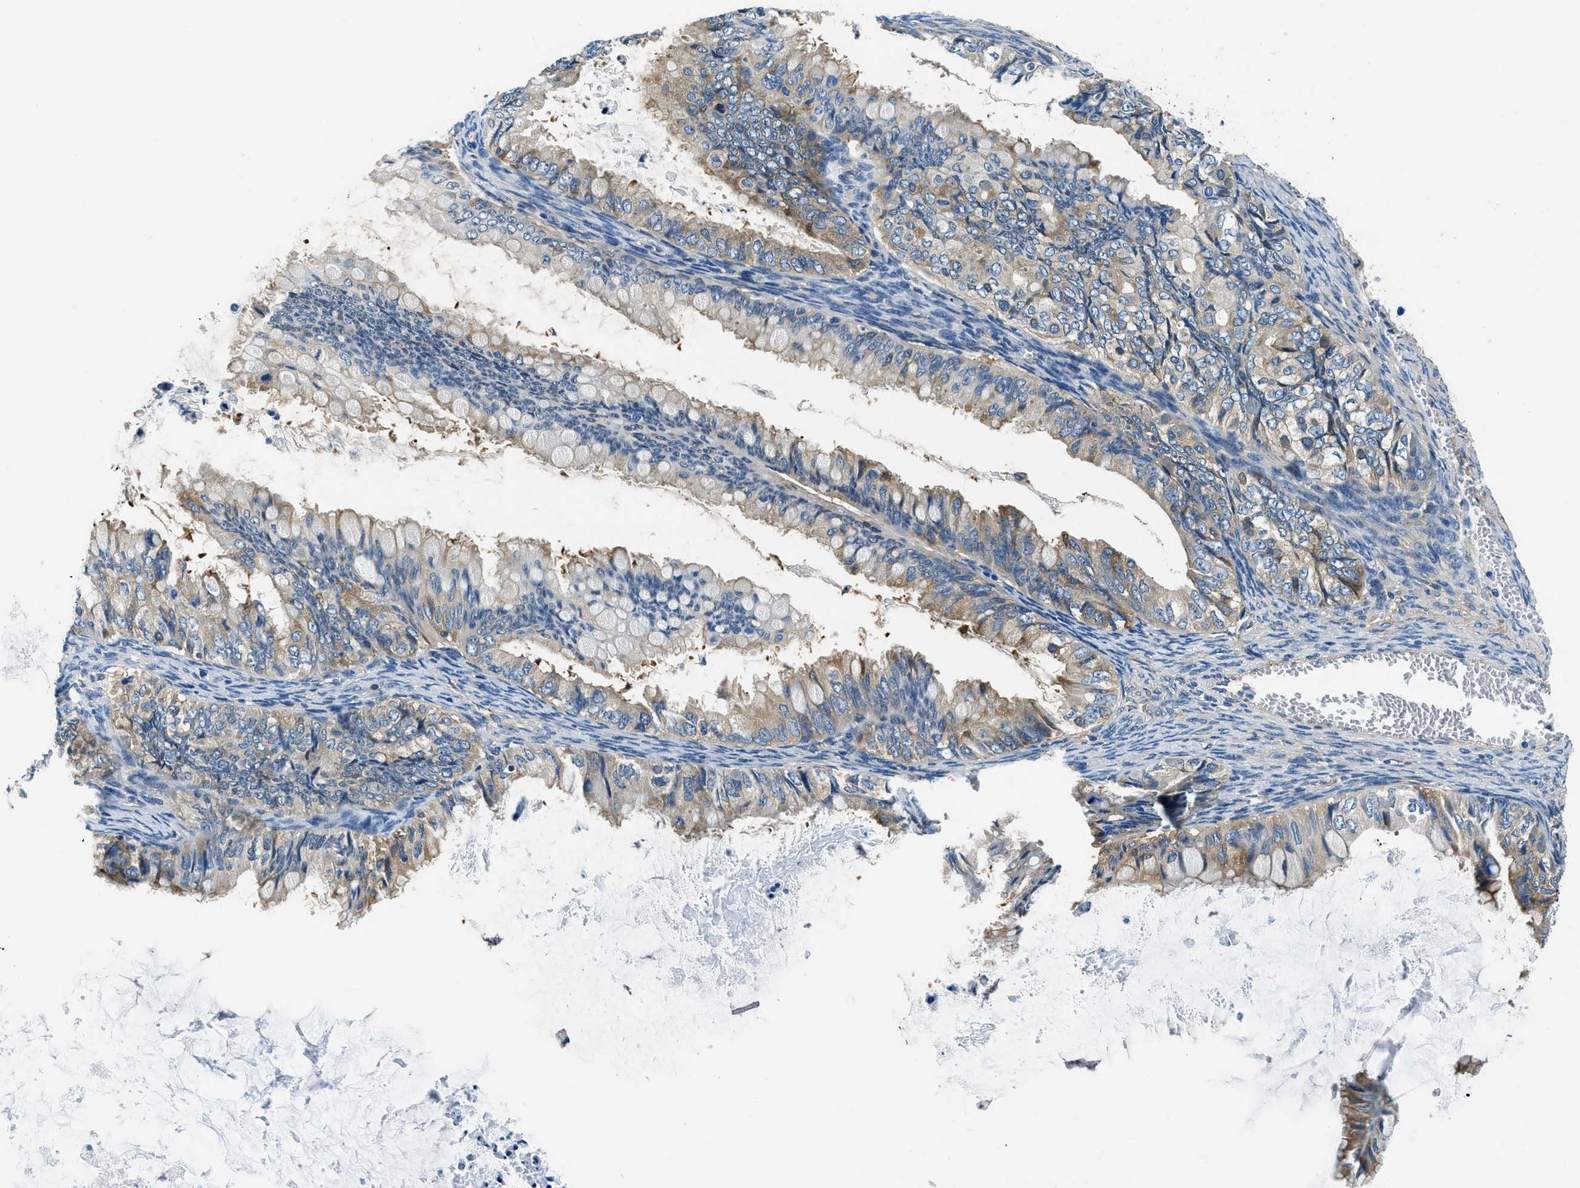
{"staining": {"intensity": "moderate", "quantity": ">75%", "location": "cytoplasmic/membranous"}, "tissue": "ovarian cancer", "cell_type": "Tumor cells", "image_type": "cancer", "snomed": [{"axis": "morphology", "description": "Cystadenocarcinoma, mucinous, NOS"}, {"axis": "topography", "description": "Ovary"}], "caption": "Protein expression analysis of human mucinous cystadenocarcinoma (ovarian) reveals moderate cytoplasmic/membranous positivity in about >75% of tumor cells. (DAB (3,3'-diaminobenzidine) = brown stain, brightfield microscopy at high magnification).", "gene": "TWF1", "patient": {"sex": "female", "age": 80}}